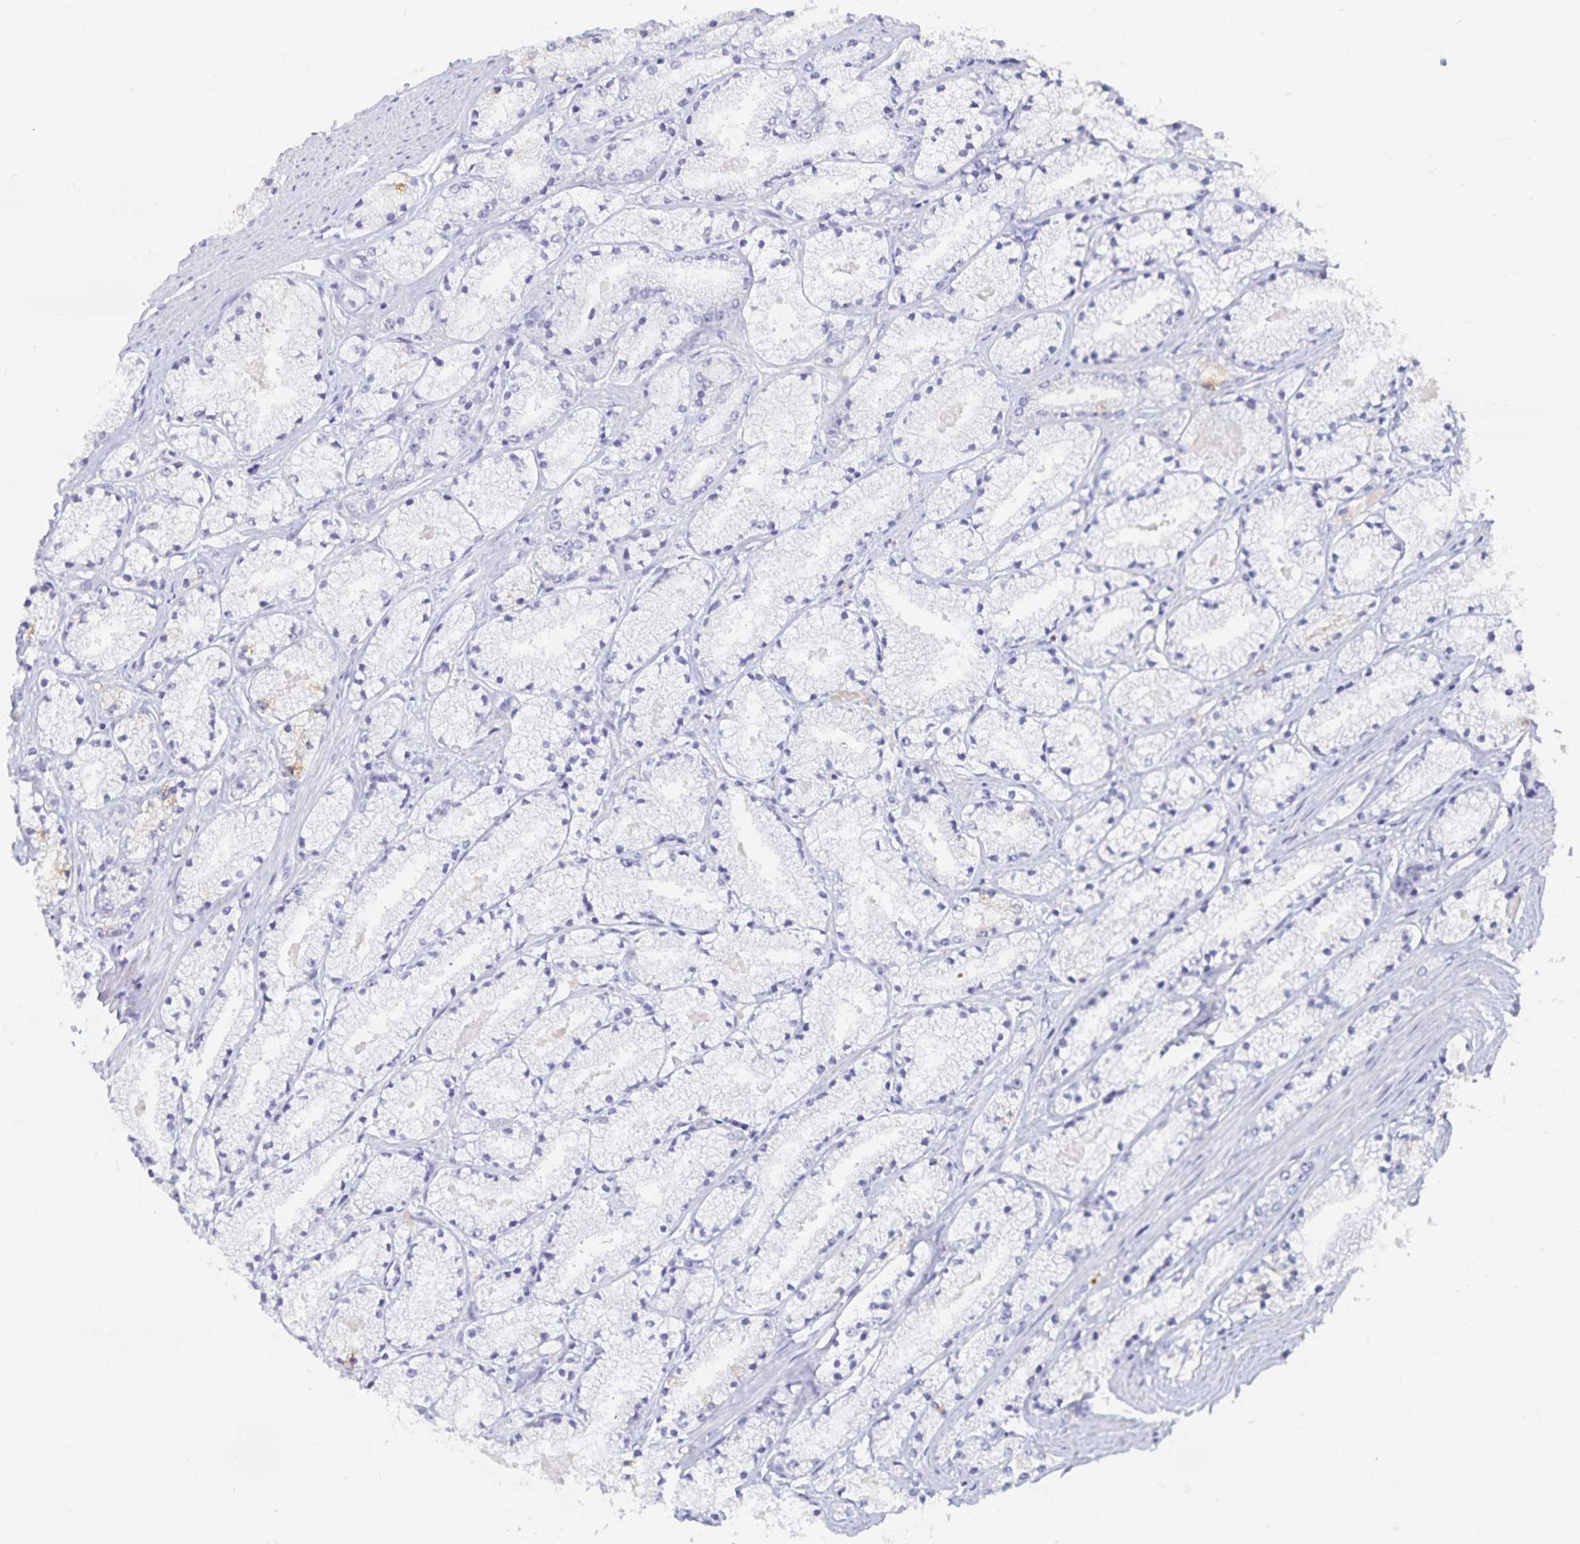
{"staining": {"intensity": "negative", "quantity": "none", "location": "none"}, "tissue": "prostate cancer", "cell_type": "Tumor cells", "image_type": "cancer", "snomed": [{"axis": "morphology", "description": "Adenocarcinoma, High grade"}, {"axis": "topography", "description": "Prostate"}], "caption": "DAB (3,3'-diaminobenzidine) immunohistochemical staining of human prostate cancer (adenocarcinoma (high-grade)) demonstrates no significant positivity in tumor cells.", "gene": "SFTPA1", "patient": {"sex": "male", "age": 63}}